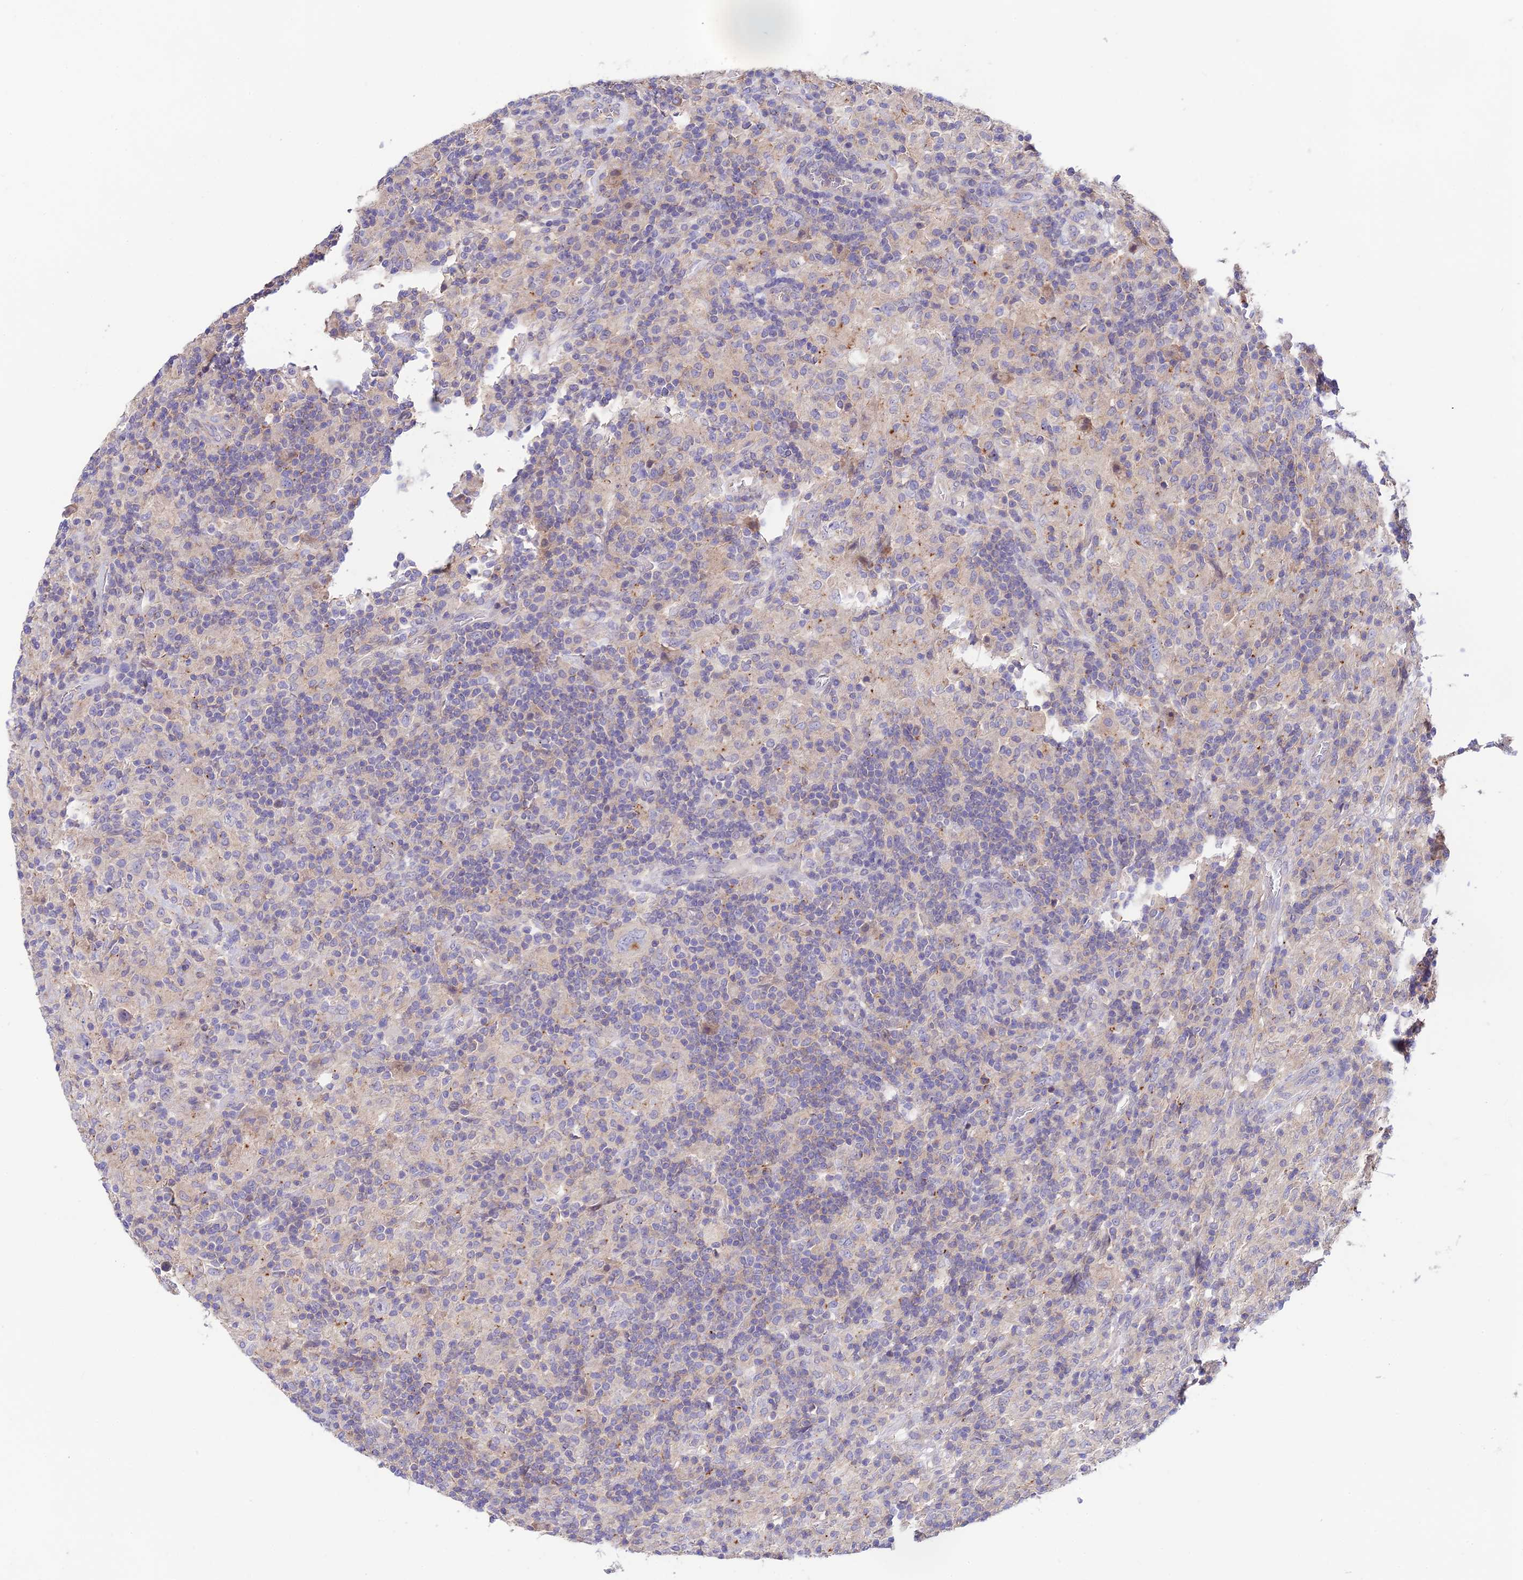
{"staining": {"intensity": "negative", "quantity": "none", "location": "none"}, "tissue": "lymphoma", "cell_type": "Tumor cells", "image_type": "cancer", "snomed": [{"axis": "morphology", "description": "Hodgkin's disease, NOS"}, {"axis": "topography", "description": "Lymph node"}], "caption": "The image displays no significant staining in tumor cells of lymphoma. The staining is performed using DAB (3,3'-diaminobenzidine) brown chromogen with nuclei counter-stained in using hematoxylin.", "gene": "BRME1", "patient": {"sex": "male", "age": 70}}